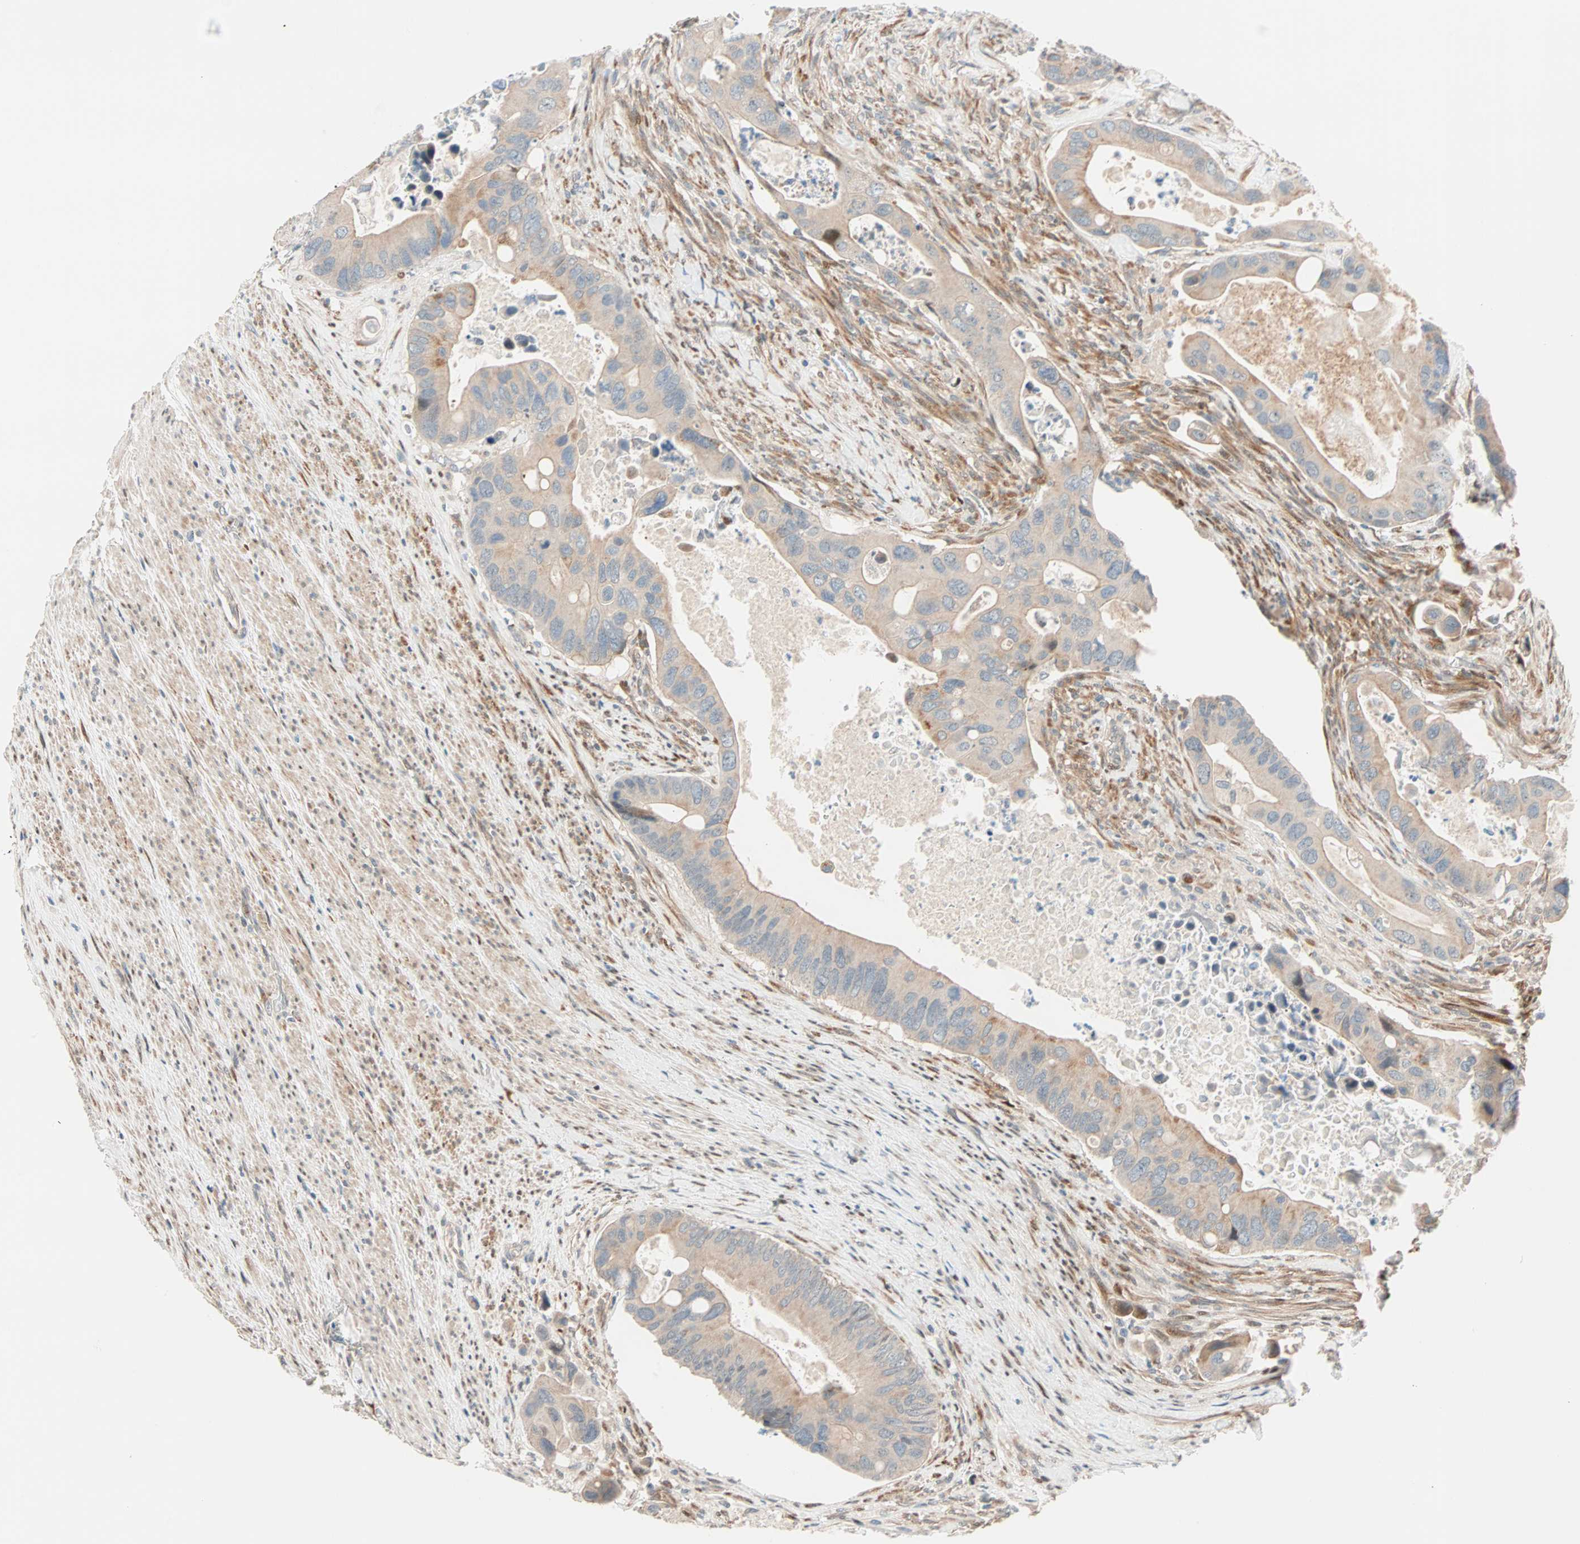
{"staining": {"intensity": "weak", "quantity": "25%-75%", "location": "cytoplasmic/membranous,nuclear"}, "tissue": "colorectal cancer", "cell_type": "Tumor cells", "image_type": "cancer", "snomed": [{"axis": "morphology", "description": "Adenocarcinoma, NOS"}, {"axis": "topography", "description": "Rectum"}], "caption": "Adenocarcinoma (colorectal) was stained to show a protein in brown. There is low levels of weak cytoplasmic/membranous and nuclear expression in about 25%-75% of tumor cells.", "gene": "HECW1", "patient": {"sex": "female", "age": 57}}